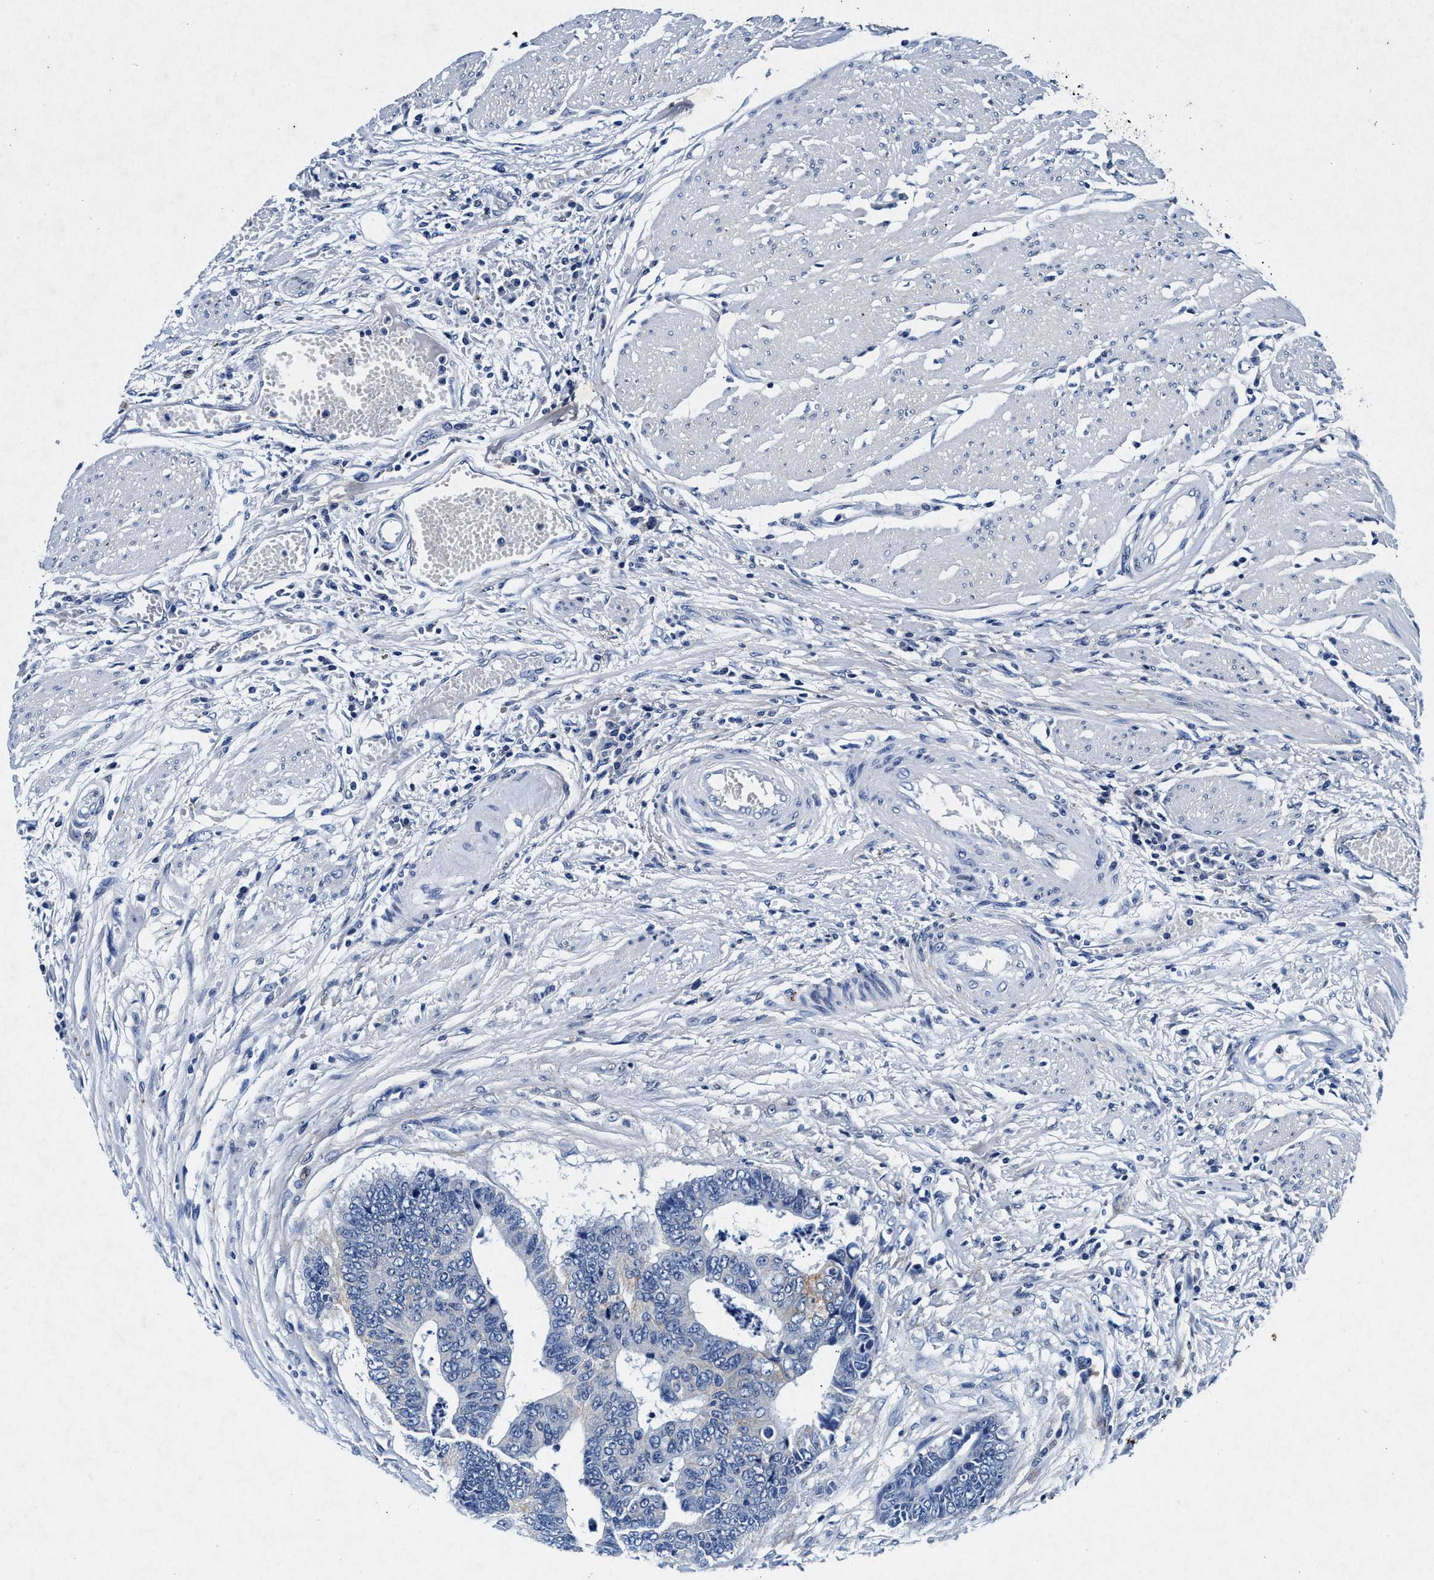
{"staining": {"intensity": "negative", "quantity": "none", "location": "none"}, "tissue": "colorectal cancer", "cell_type": "Tumor cells", "image_type": "cancer", "snomed": [{"axis": "morphology", "description": "Adenocarcinoma, NOS"}, {"axis": "topography", "description": "Rectum"}], "caption": "Tumor cells show no significant protein positivity in colorectal adenocarcinoma.", "gene": "SLC8A1", "patient": {"sex": "male", "age": 84}}